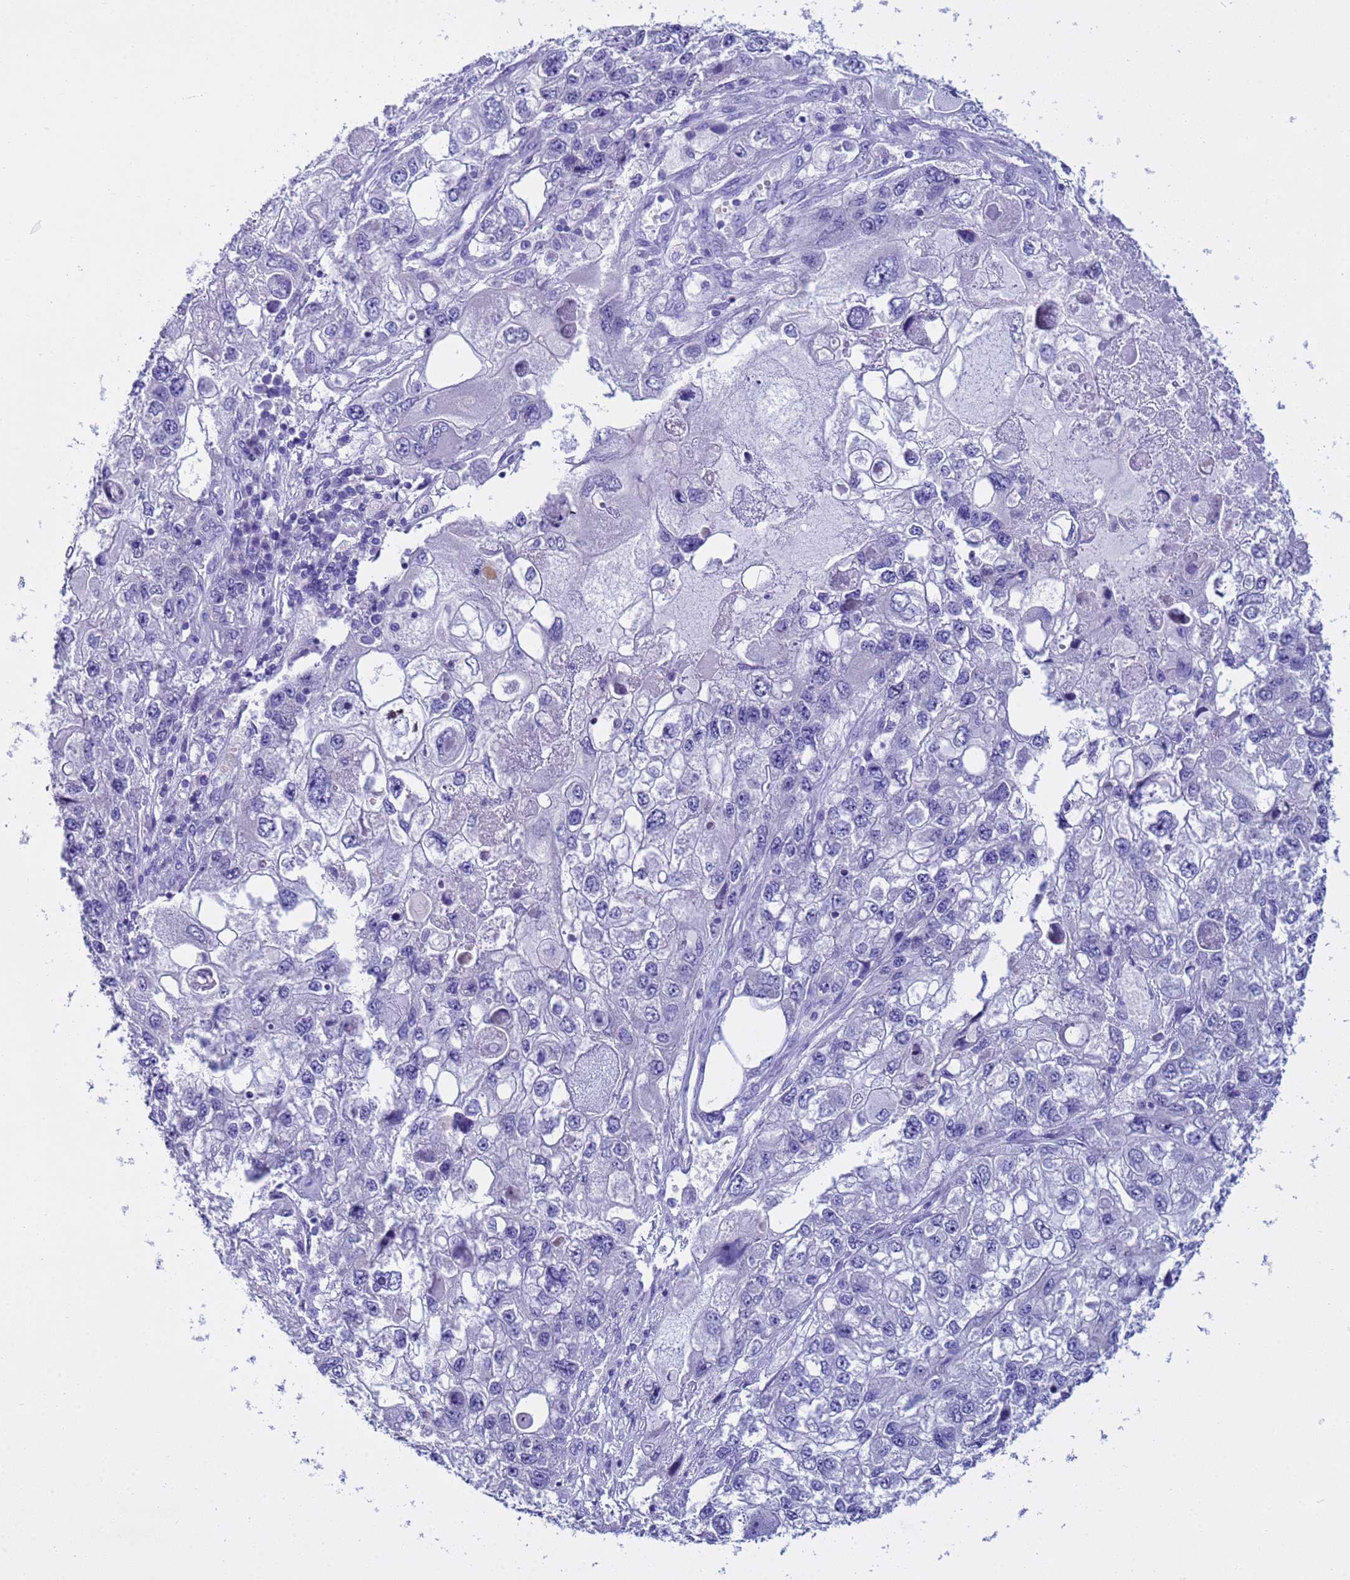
{"staining": {"intensity": "negative", "quantity": "none", "location": "none"}, "tissue": "endometrial cancer", "cell_type": "Tumor cells", "image_type": "cancer", "snomed": [{"axis": "morphology", "description": "Adenocarcinoma, NOS"}, {"axis": "topography", "description": "Endometrium"}], "caption": "Endometrial cancer stained for a protein using immunohistochemistry reveals no positivity tumor cells.", "gene": "IGSF11", "patient": {"sex": "female", "age": 49}}